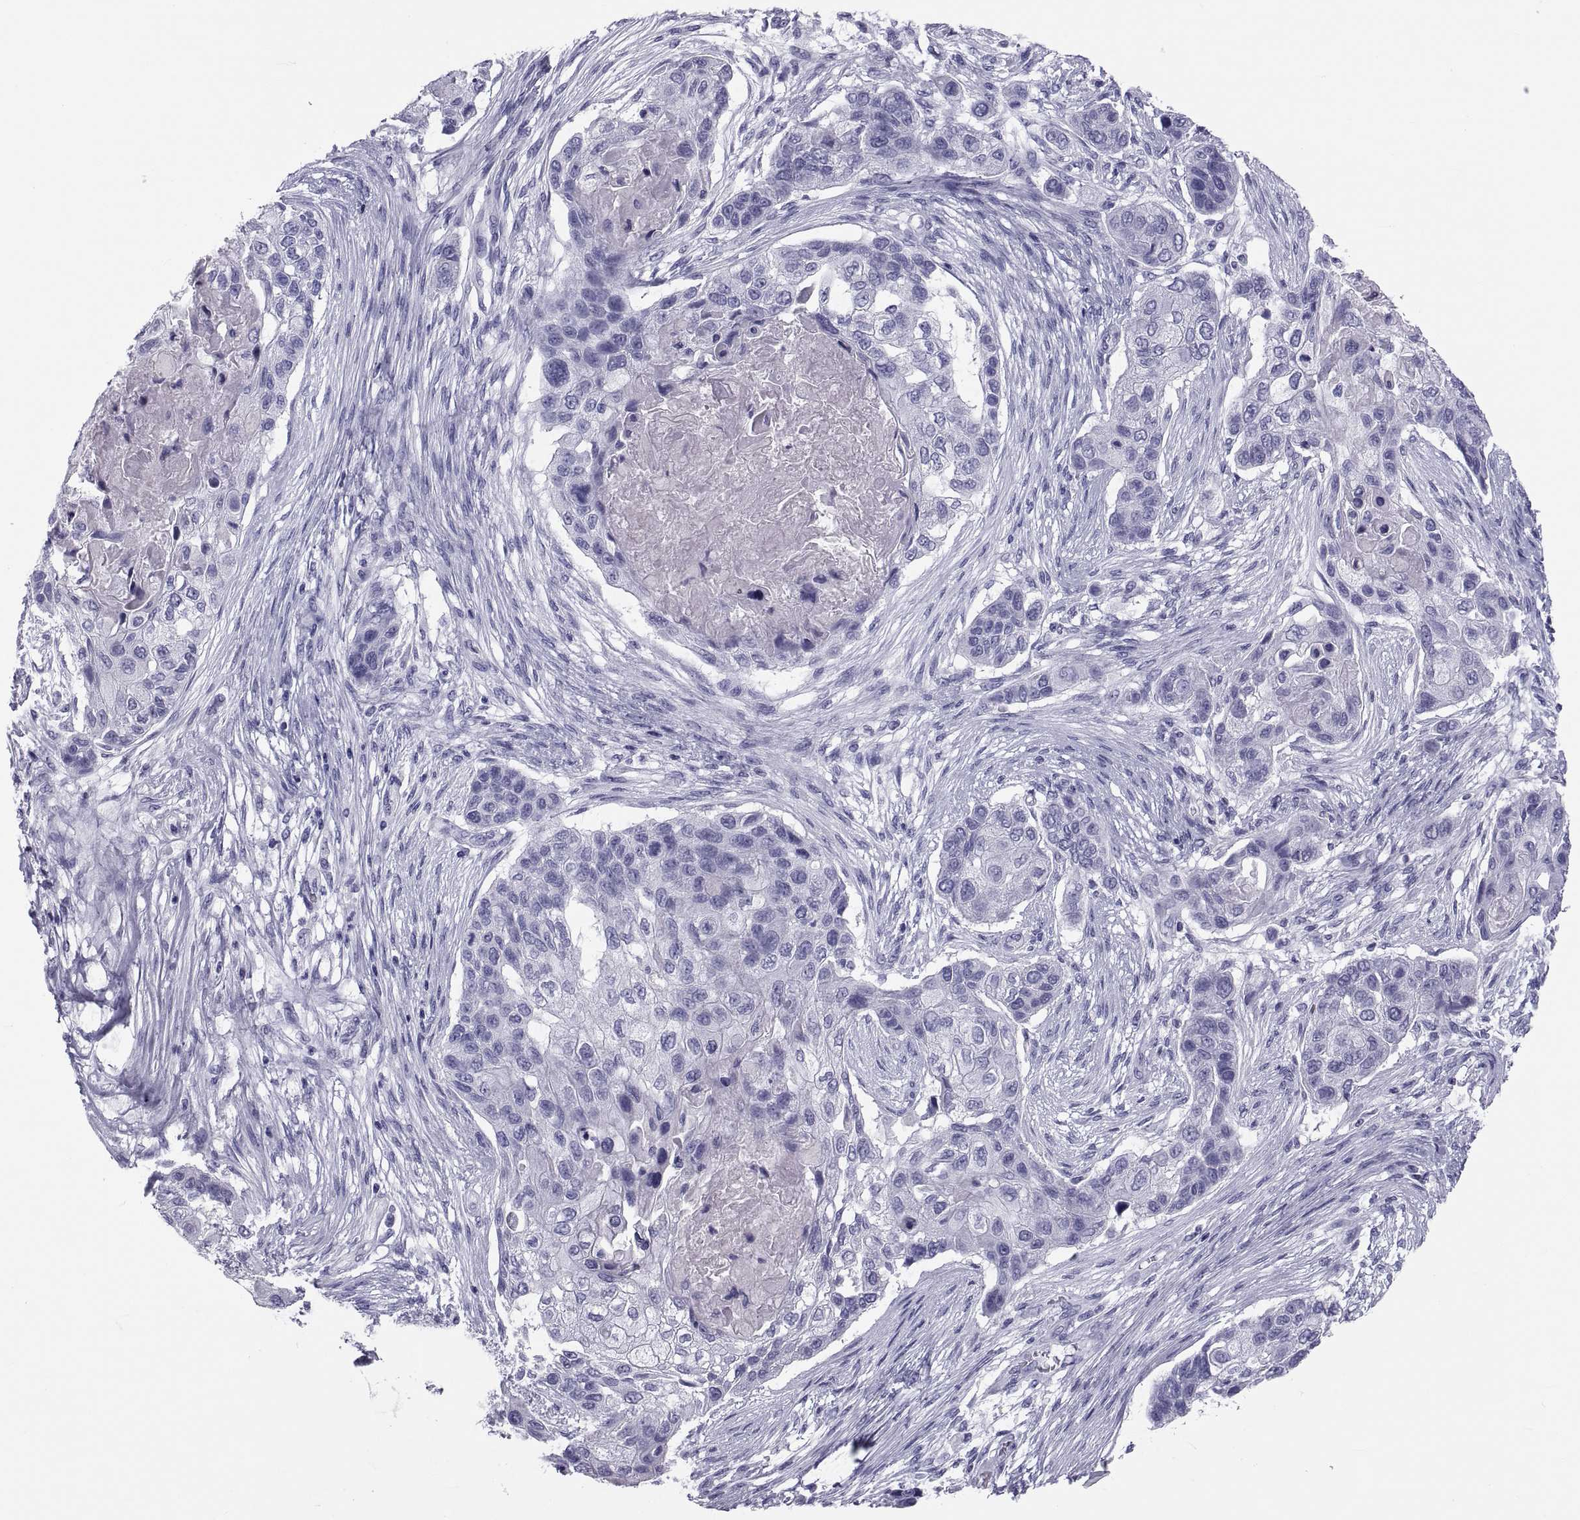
{"staining": {"intensity": "negative", "quantity": "none", "location": "none"}, "tissue": "lung cancer", "cell_type": "Tumor cells", "image_type": "cancer", "snomed": [{"axis": "morphology", "description": "Squamous cell carcinoma, NOS"}, {"axis": "topography", "description": "Lung"}], "caption": "The photomicrograph demonstrates no staining of tumor cells in lung cancer (squamous cell carcinoma).", "gene": "DEFB129", "patient": {"sex": "male", "age": 69}}